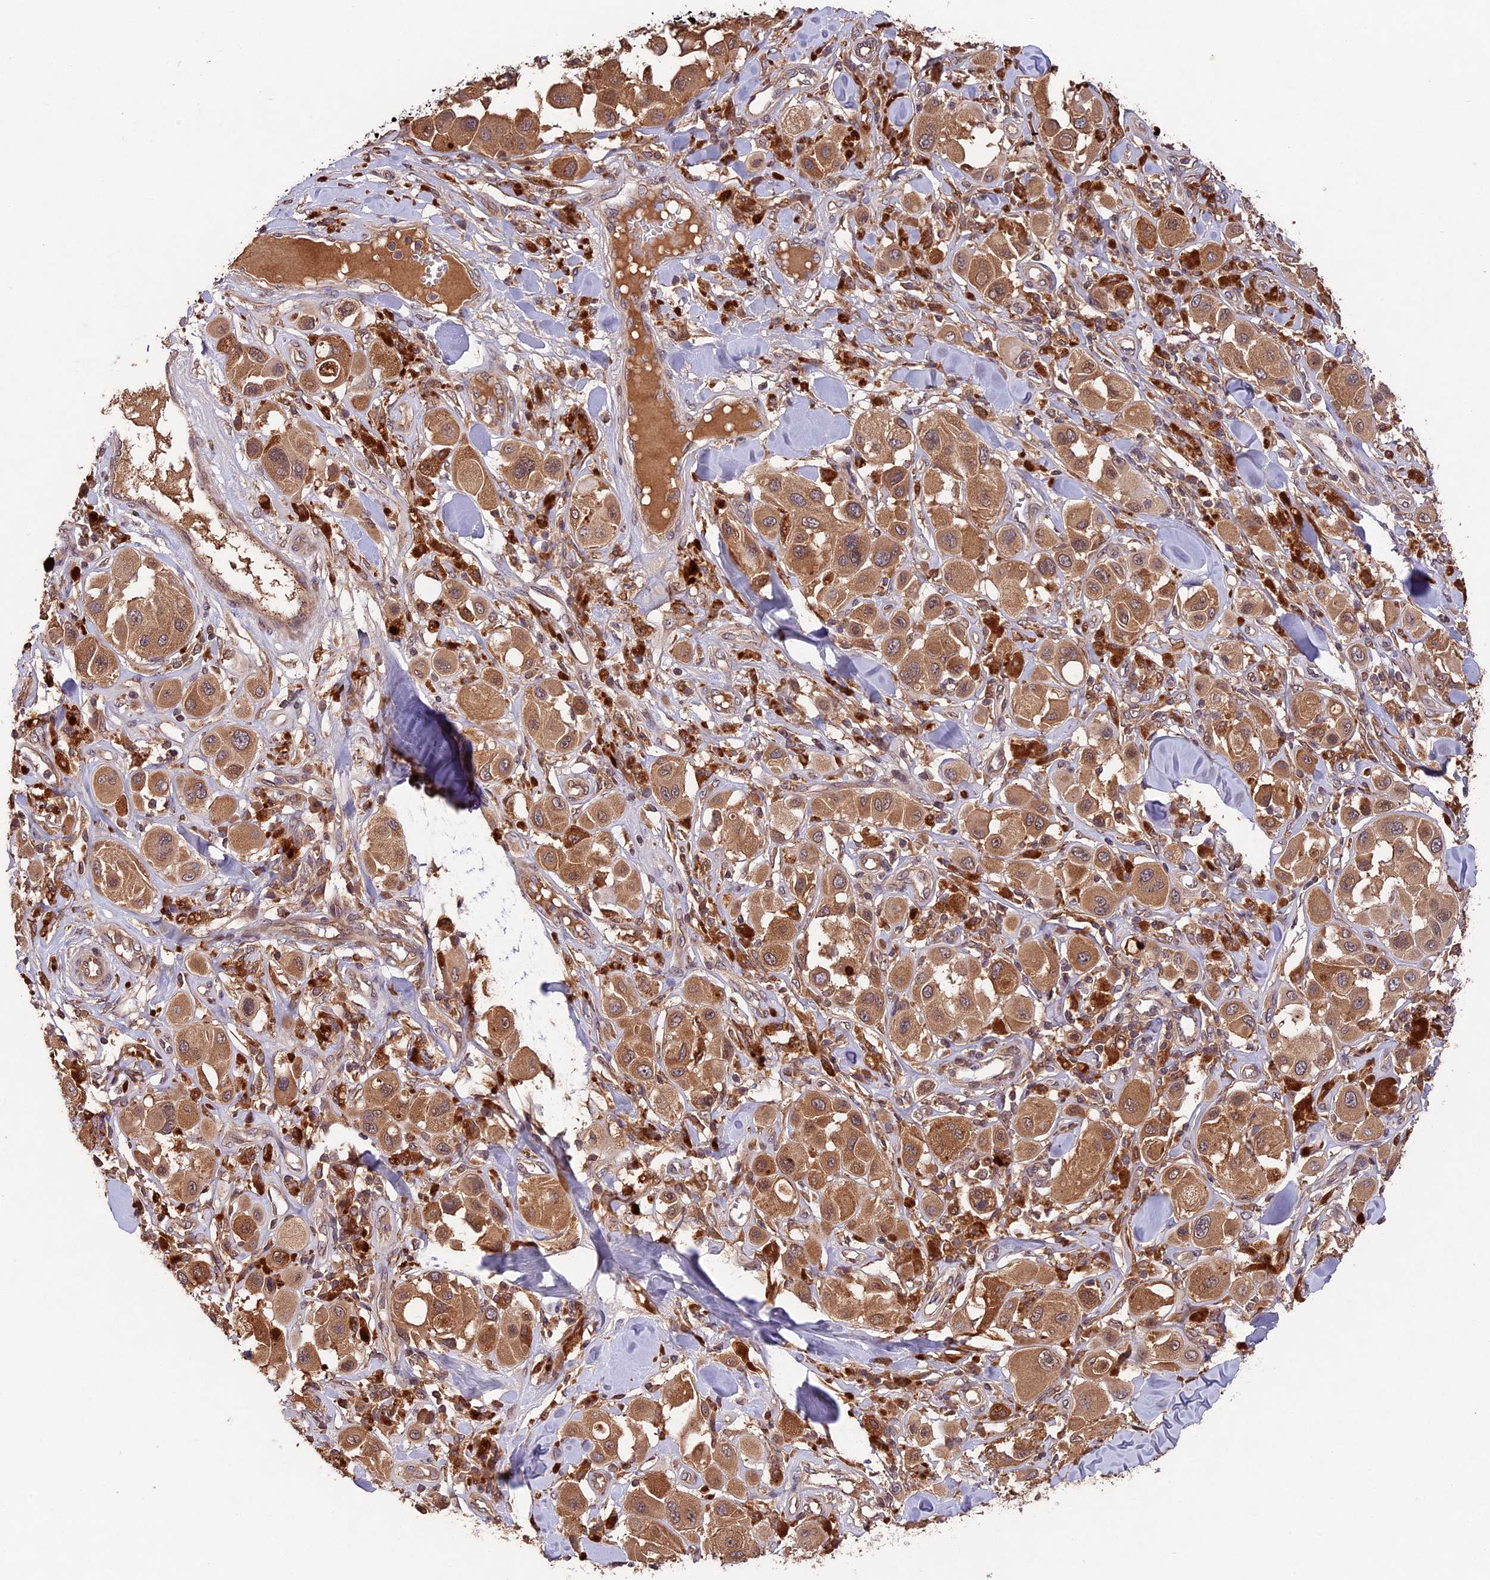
{"staining": {"intensity": "moderate", "quantity": ">75%", "location": "cytoplasmic/membranous"}, "tissue": "melanoma", "cell_type": "Tumor cells", "image_type": "cancer", "snomed": [{"axis": "morphology", "description": "Malignant melanoma, Metastatic site"}, {"axis": "topography", "description": "Skin"}], "caption": "This is an image of IHC staining of malignant melanoma (metastatic site), which shows moderate expression in the cytoplasmic/membranous of tumor cells.", "gene": "CHAC1", "patient": {"sex": "male", "age": 41}}